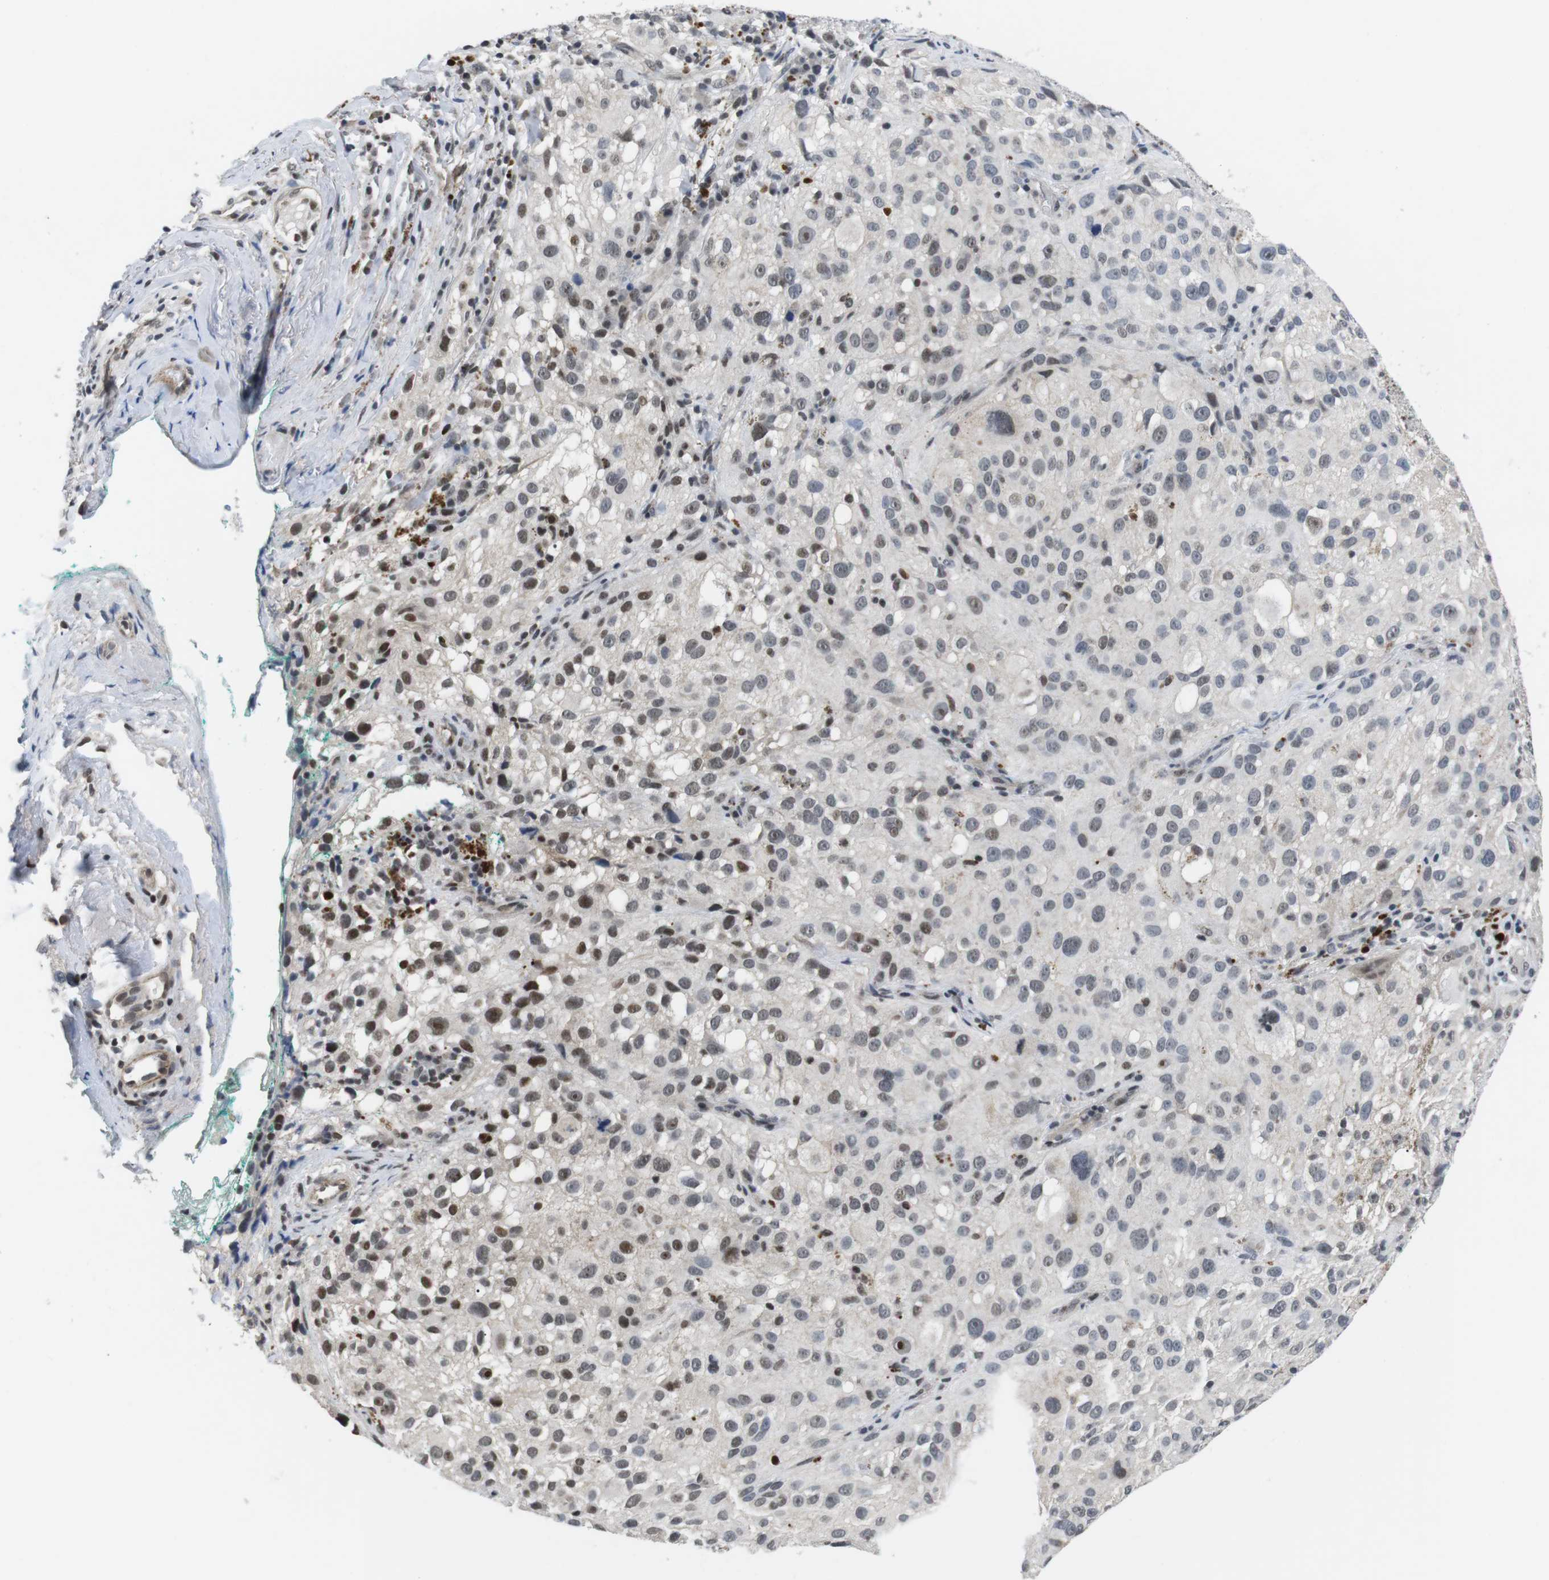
{"staining": {"intensity": "moderate", "quantity": "25%-75%", "location": "nuclear"}, "tissue": "melanoma", "cell_type": "Tumor cells", "image_type": "cancer", "snomed": [{"axis": "morphology", "description": "Necrosis, NOS"}, {"axis": "morphology", "description": "Malignant melanoma, NOS"}, {"axis": "topography", "description": "Skin"}], "caption": "Melanoma stained with a brown dye demonstrates moderate nuclear positive staining in approximately 25%-75% of tumor cells.", "gene": "NECTIN1", "patient": {"sex": "female", "age": 87}}